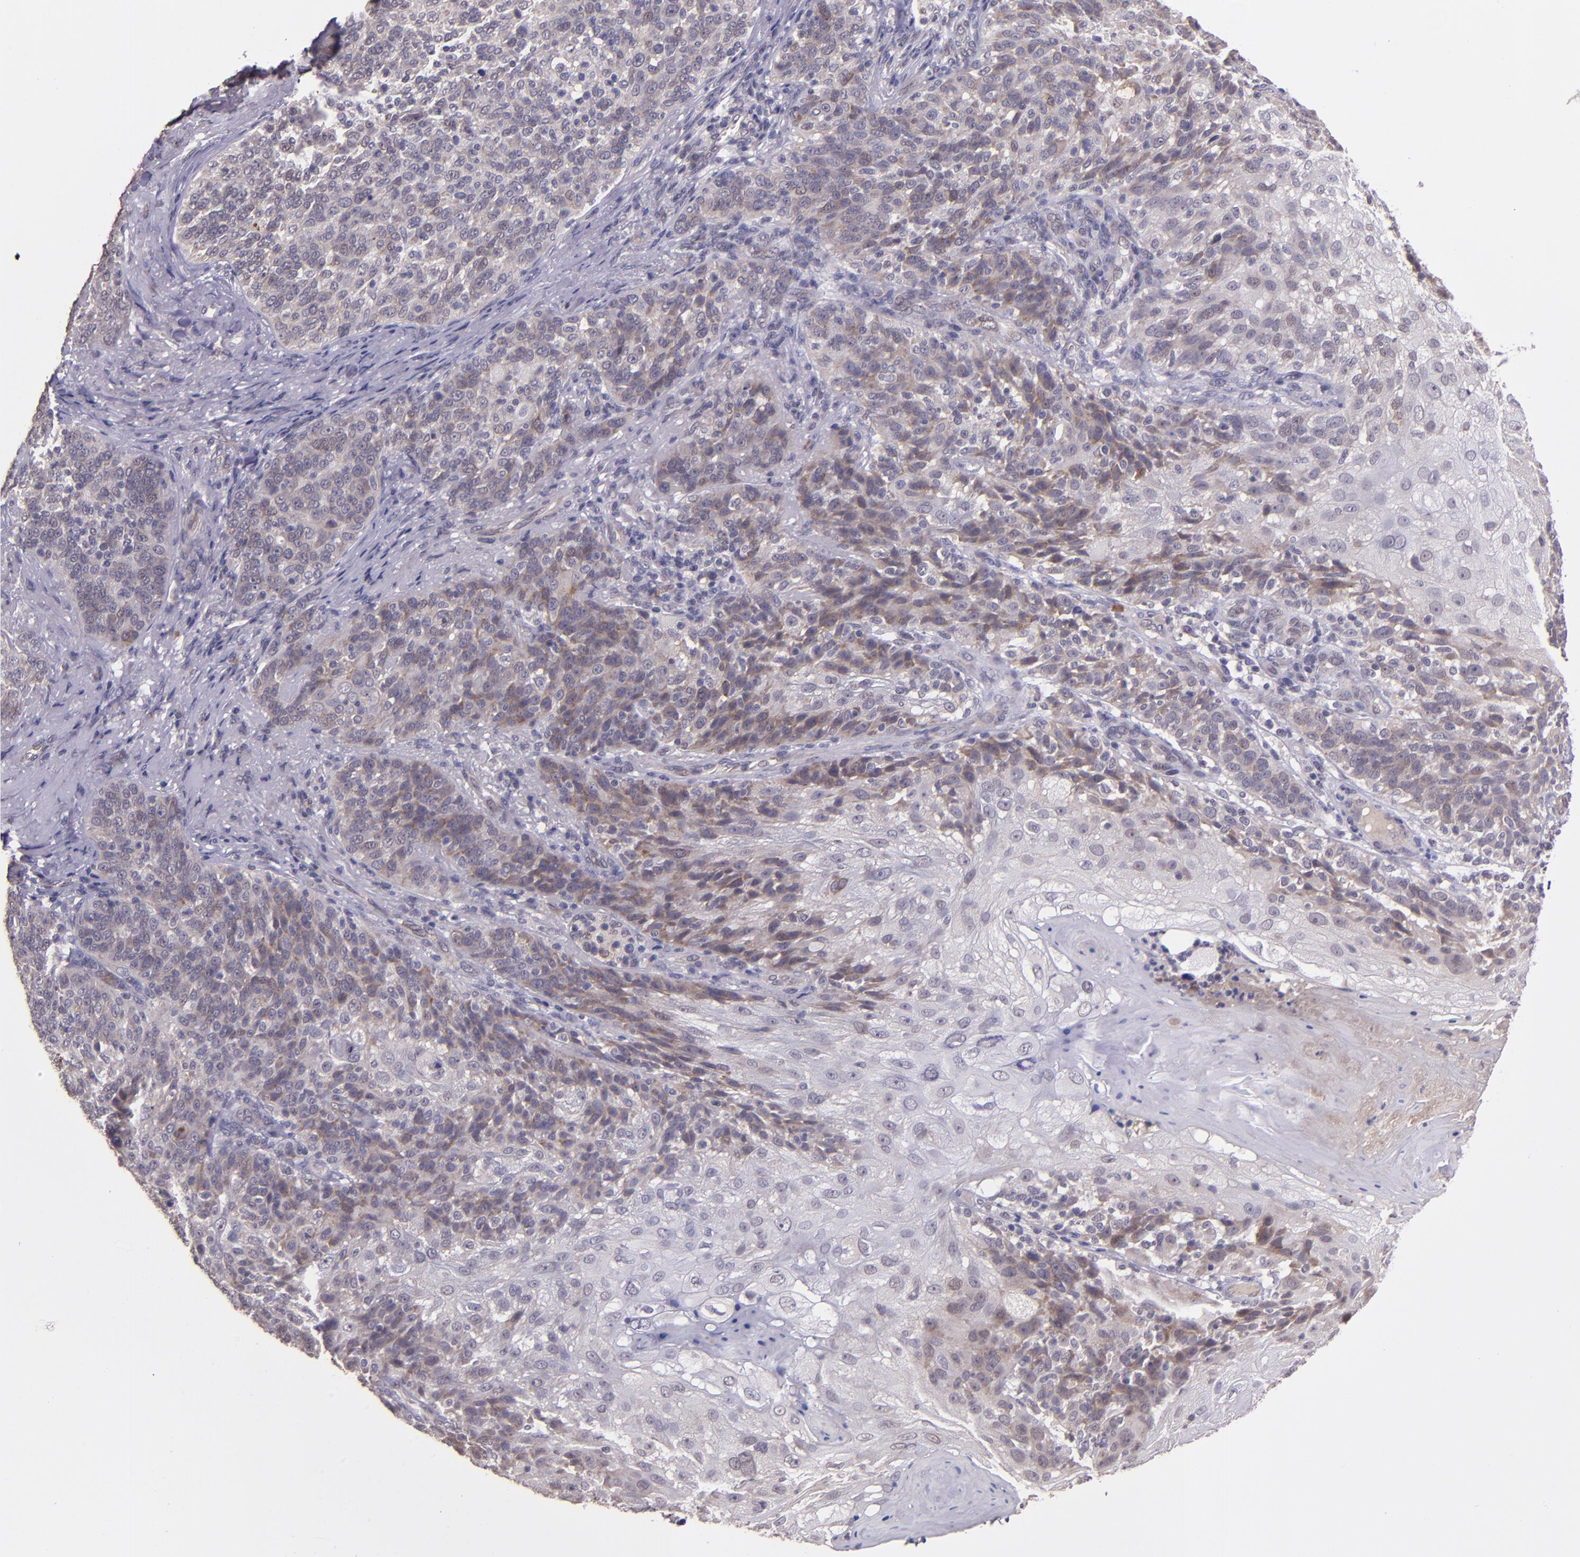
{"staining": {"intensity": "moderate", "quantity": "25%-75%", "location": "cytoplasmic/membranous"}, "tissue": "skin cancer", "cell_type": "Tumor cells", "image_type": "cancer", "snomed": [{"axis": "morphology", "description": "Normal tissue, NOS"}, {"axis": "morphology", "description": "Squamous cell carcinoma, NOS"}, {"axis": "topography", "description": "Skin"}], "caption": "Immunohistochemistry (IHC) of skin squamous cell carcinoma exhibits medium levels of moderate cytoplasmic/membranous expression in approximately 25%-75% of tumor cells. (DAB IHC, brown staining for protein, blue staining for nuclei).", "gene": "TAF7L", "patient": {"sex": "female", "age": 83}}